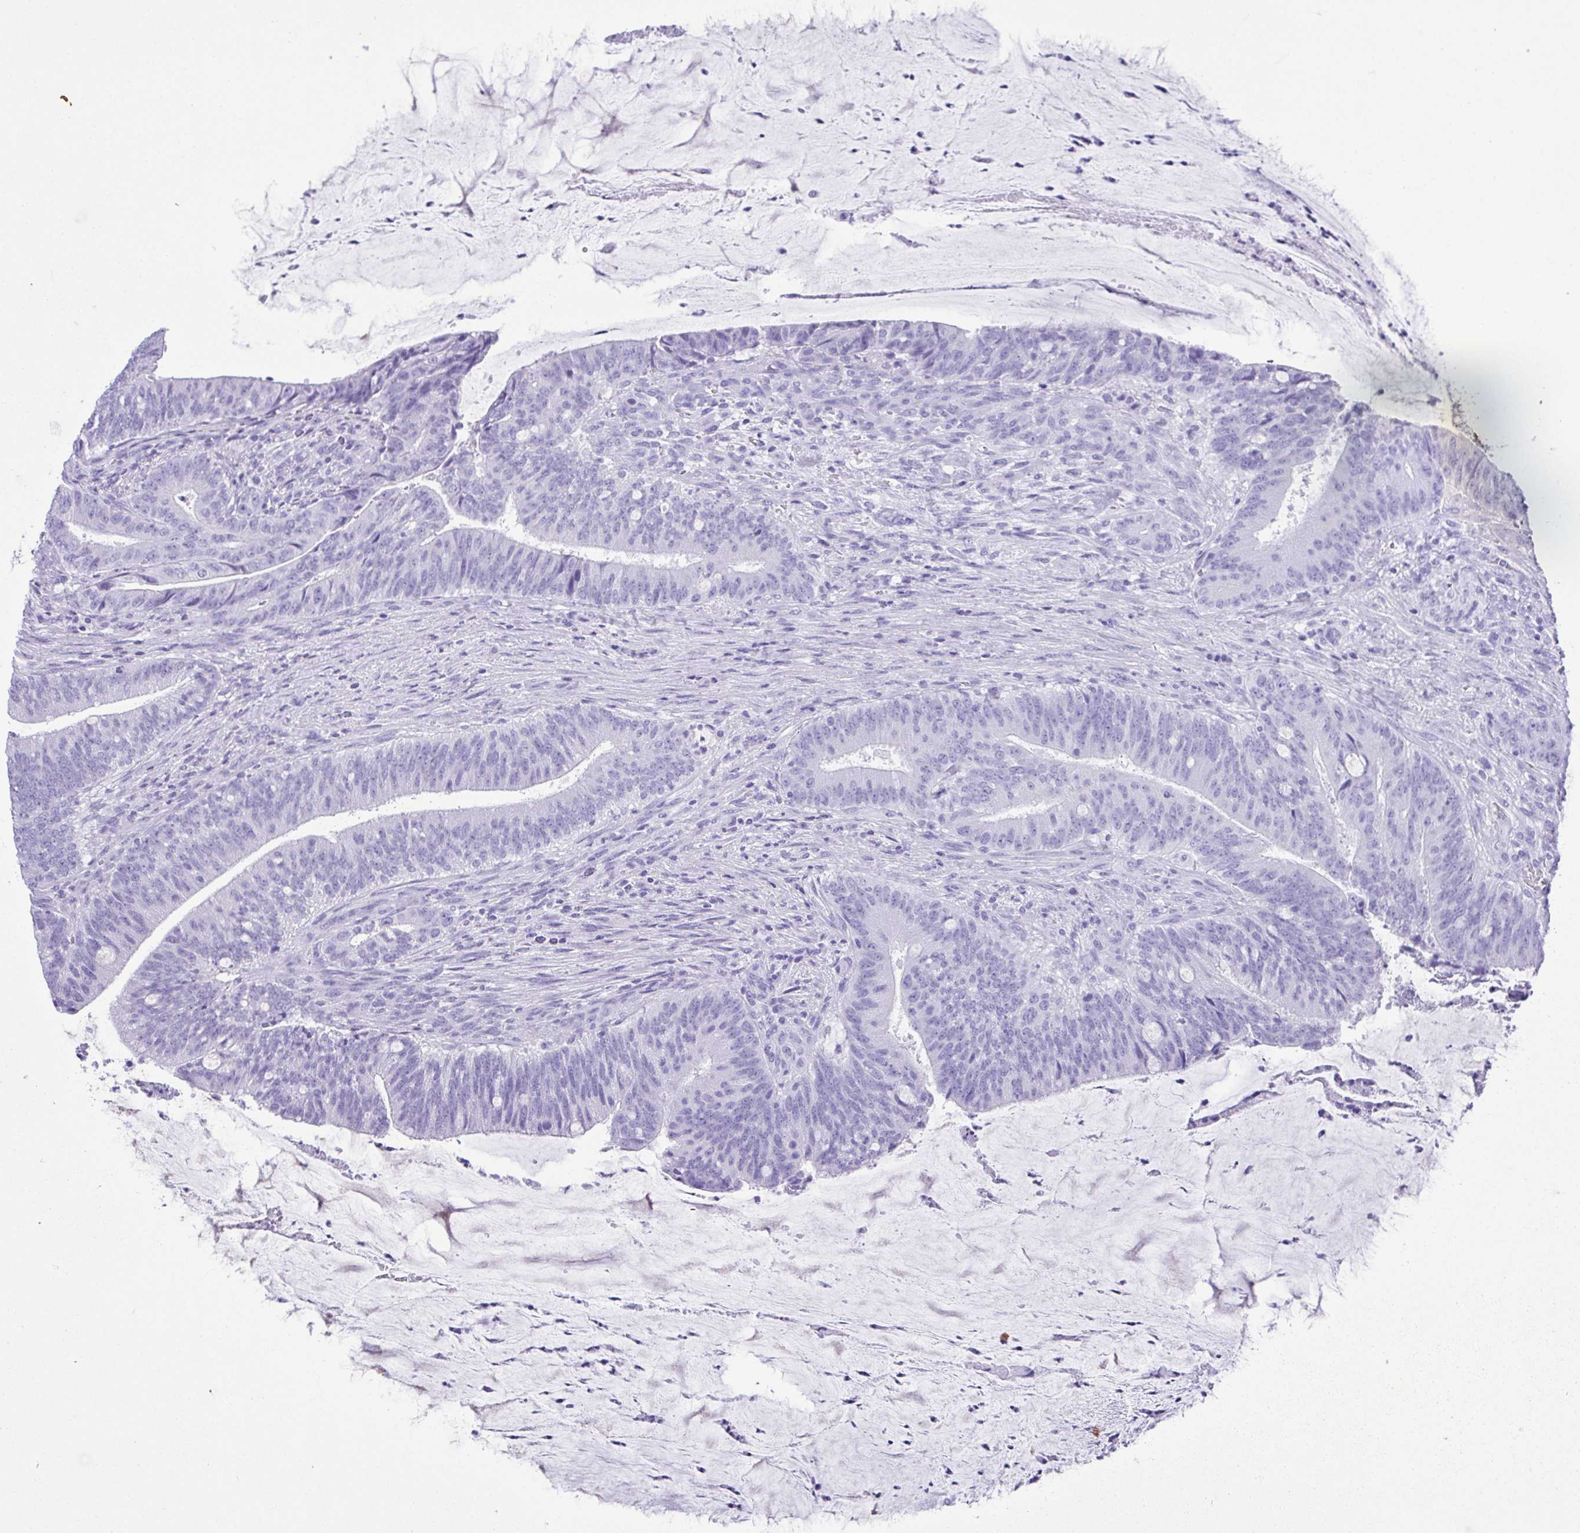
{"staining": {"intensity": "negative", "quantity": "none", "location": "none"}, "tissue": "colorectal cancer", "cell_type": "Tumor cells", "image_type": "cancer", "snomed": [{"axis": "morphology", "description": "Adenocarcinoma, NOS"}, {"axis": "topography", "description": "Colon"}], "caption": "Tumor cells are negative for protein expression in human colorectal adenocarcinoma.", "gene": "CDSN", "patient": {"sex": "female", "age": 43}}